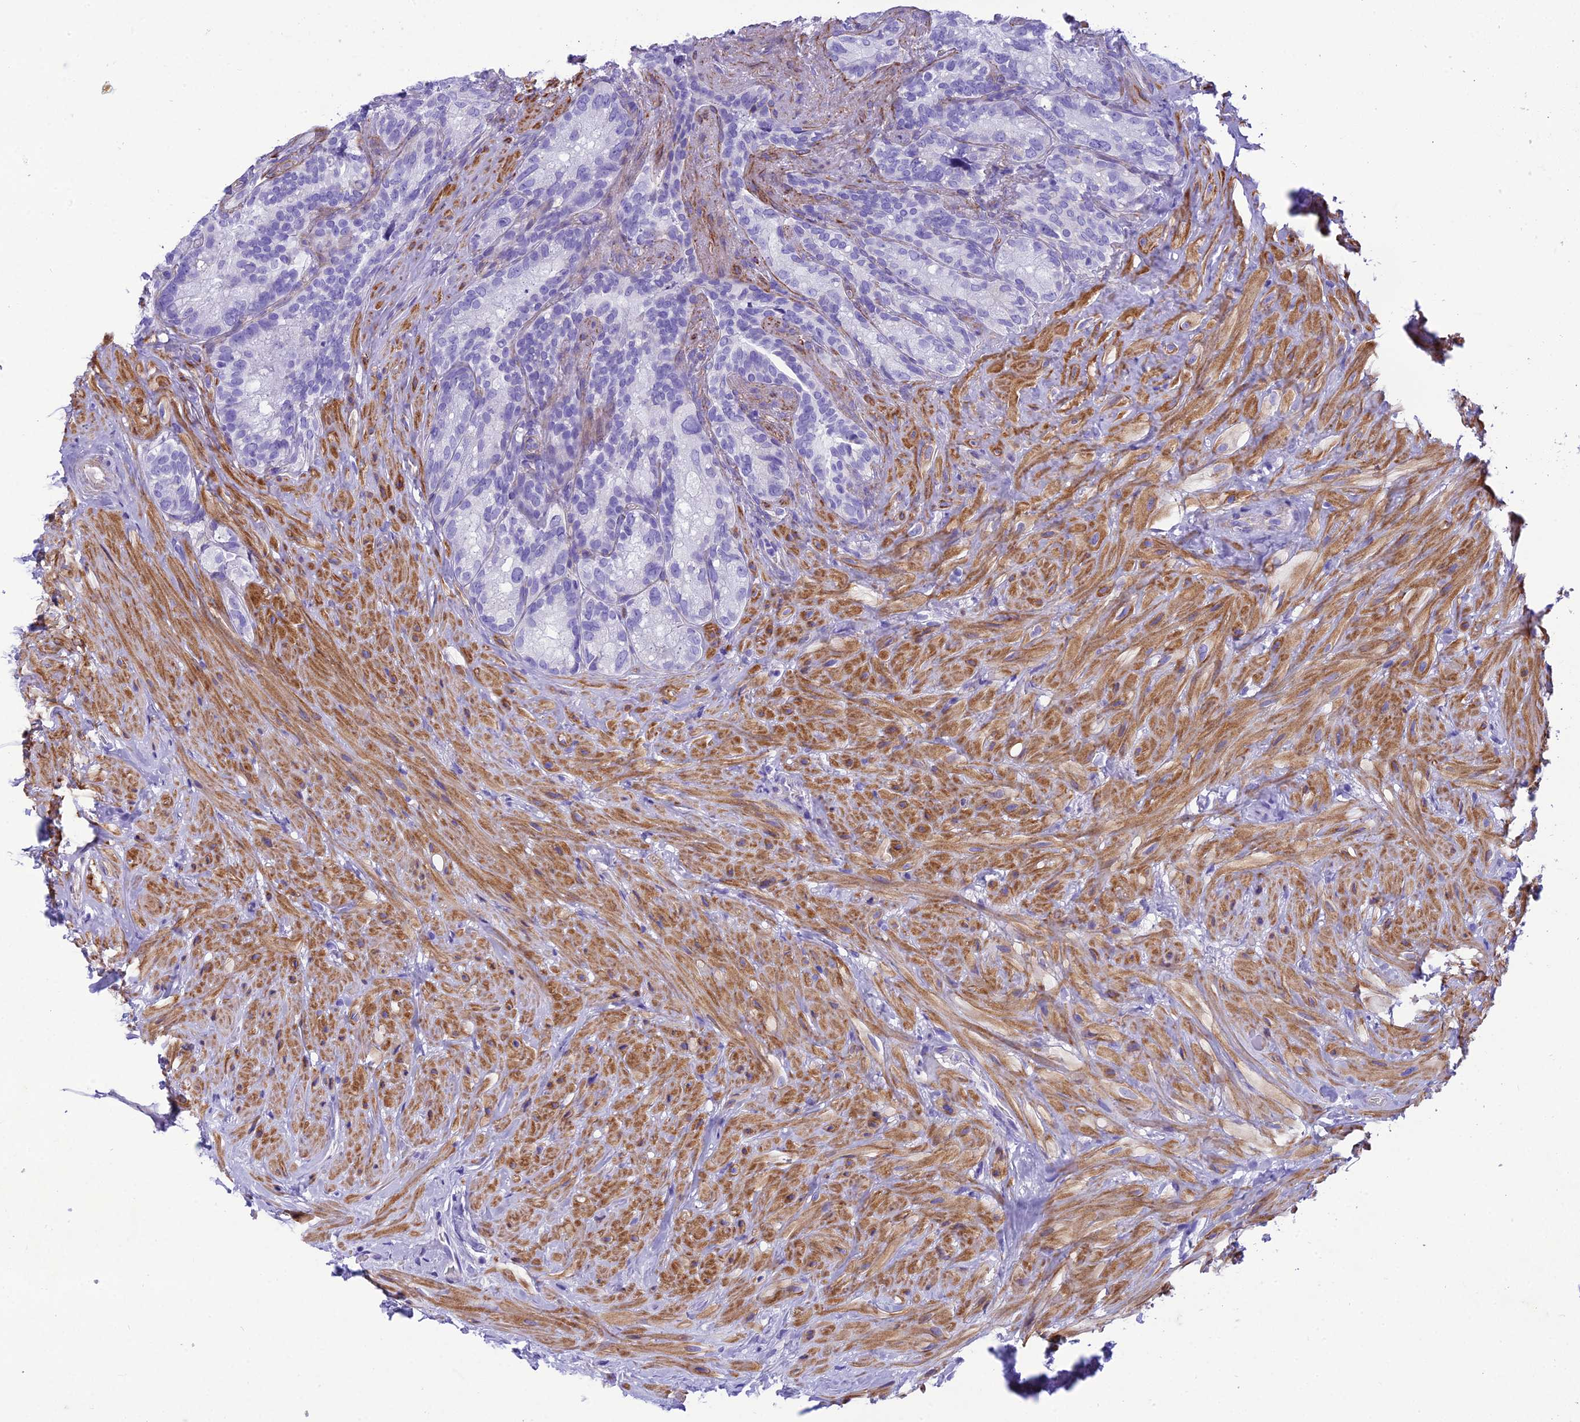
{"staining": {"intensity": "negative", "quantity": "none", "location": "none"}, "tissue": "seminal vesicle", "cell_type": "Glandular cells", "image_type": "normal", "snomed": [{"axis": "morphology", "description": "Normal tissue, NOS"}, {"axis": "topography", "description": "Seminal veicle"}], "caption": "DAB (3,3'-diaminobenzidine) immunohistochemical staining of normal human seminal vesicle demonstrates no significant expression in glandular cells.", "gene": "GFRA1", "patient": {"sex": "male", "age": 62}}